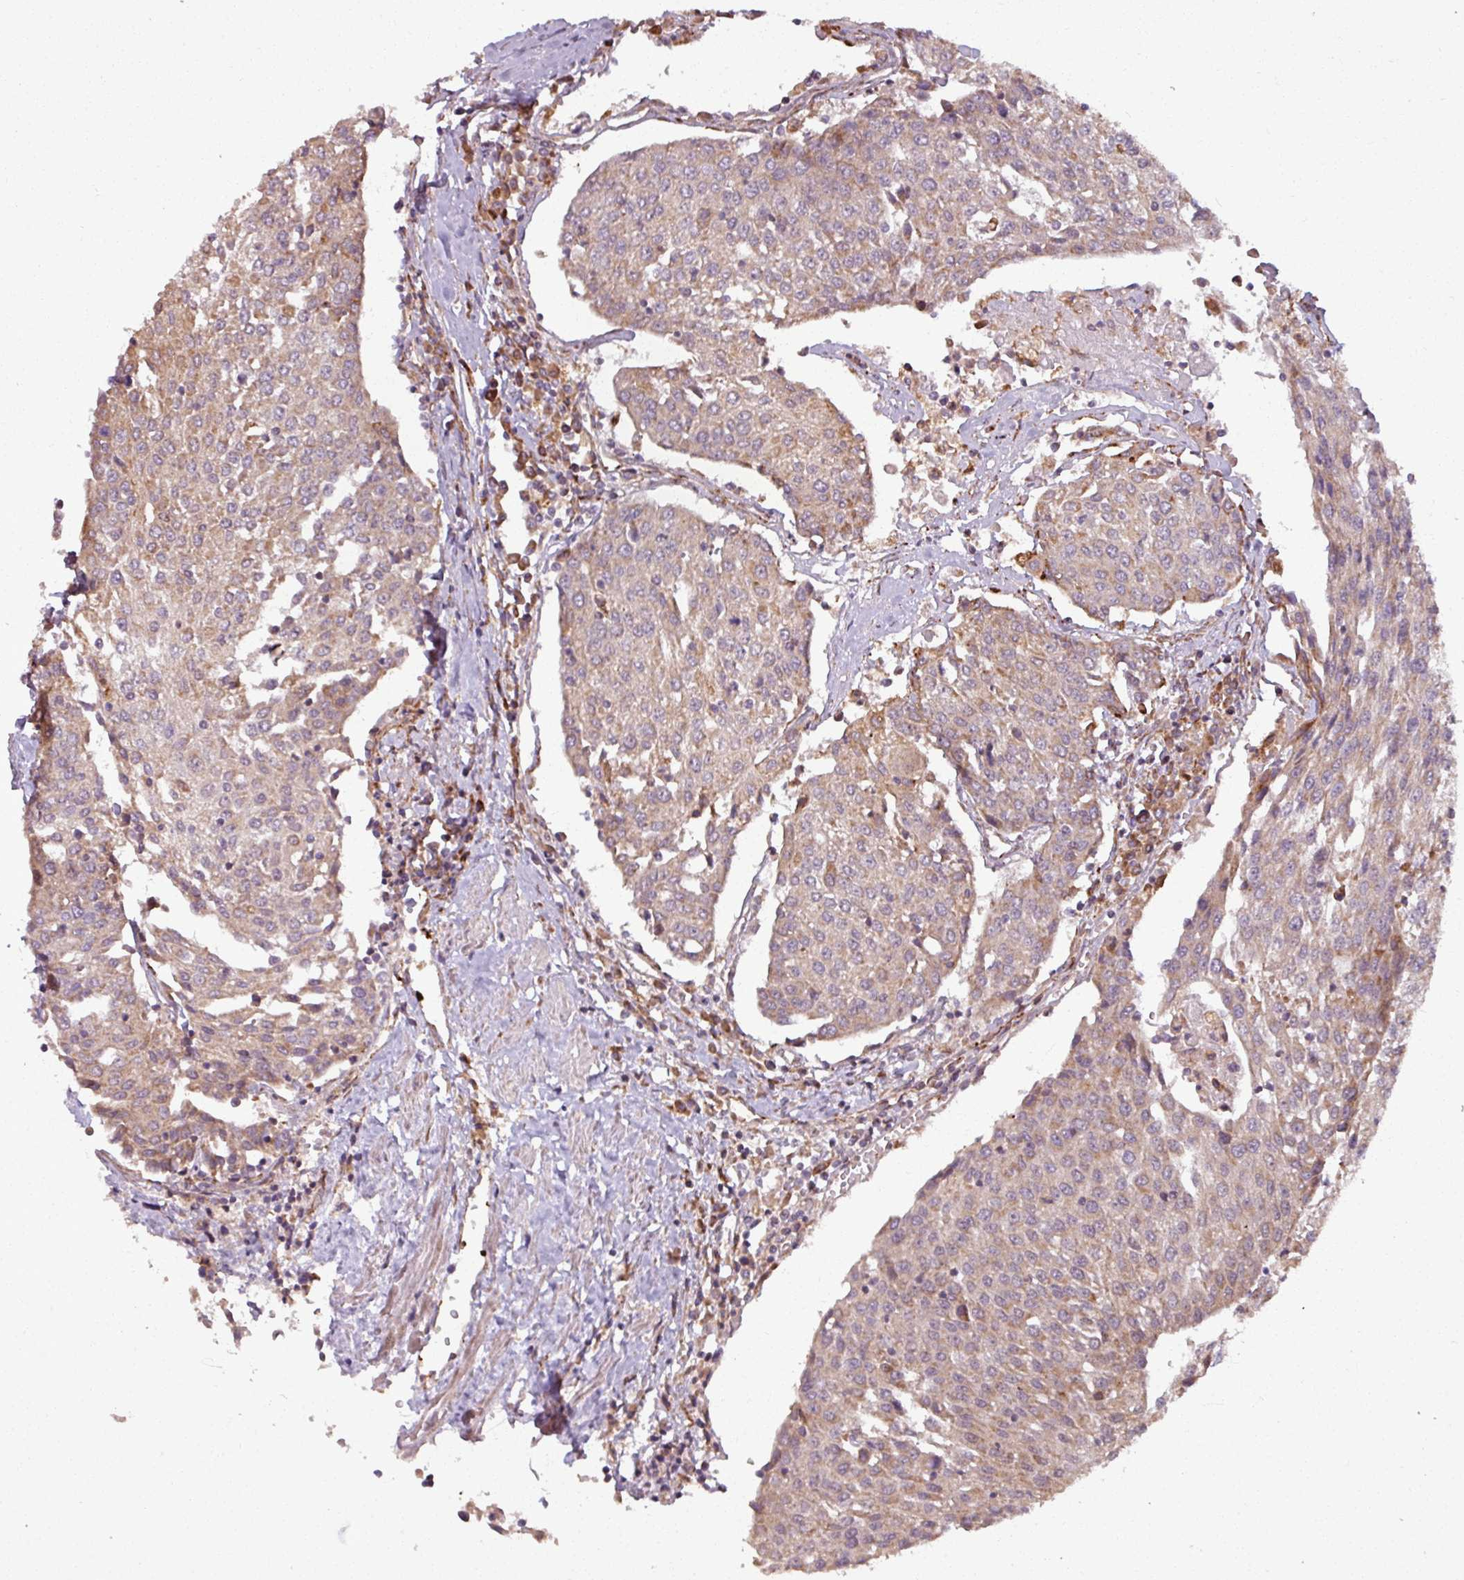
{"staining": {"intensity": "weak", "quantity": "25%-75%", "location": "cytoplasmic/membranous"}, "tissue": "urothelial cancer", "cell_type": "Tumor cells", "image_type": "cancer", "snomed": [{"axis": "morphology", "description": "Urothelial carcinoma, High grade"}, {"axis": "topography", "description": "Urinary bladder"}], "caption": "High-grade urothelial carcinoma stained with a protein marker demonstrates weak staining in tumor cells.", "gene": "MAGT1", "patient": {"sex": "female", "age": 85}}